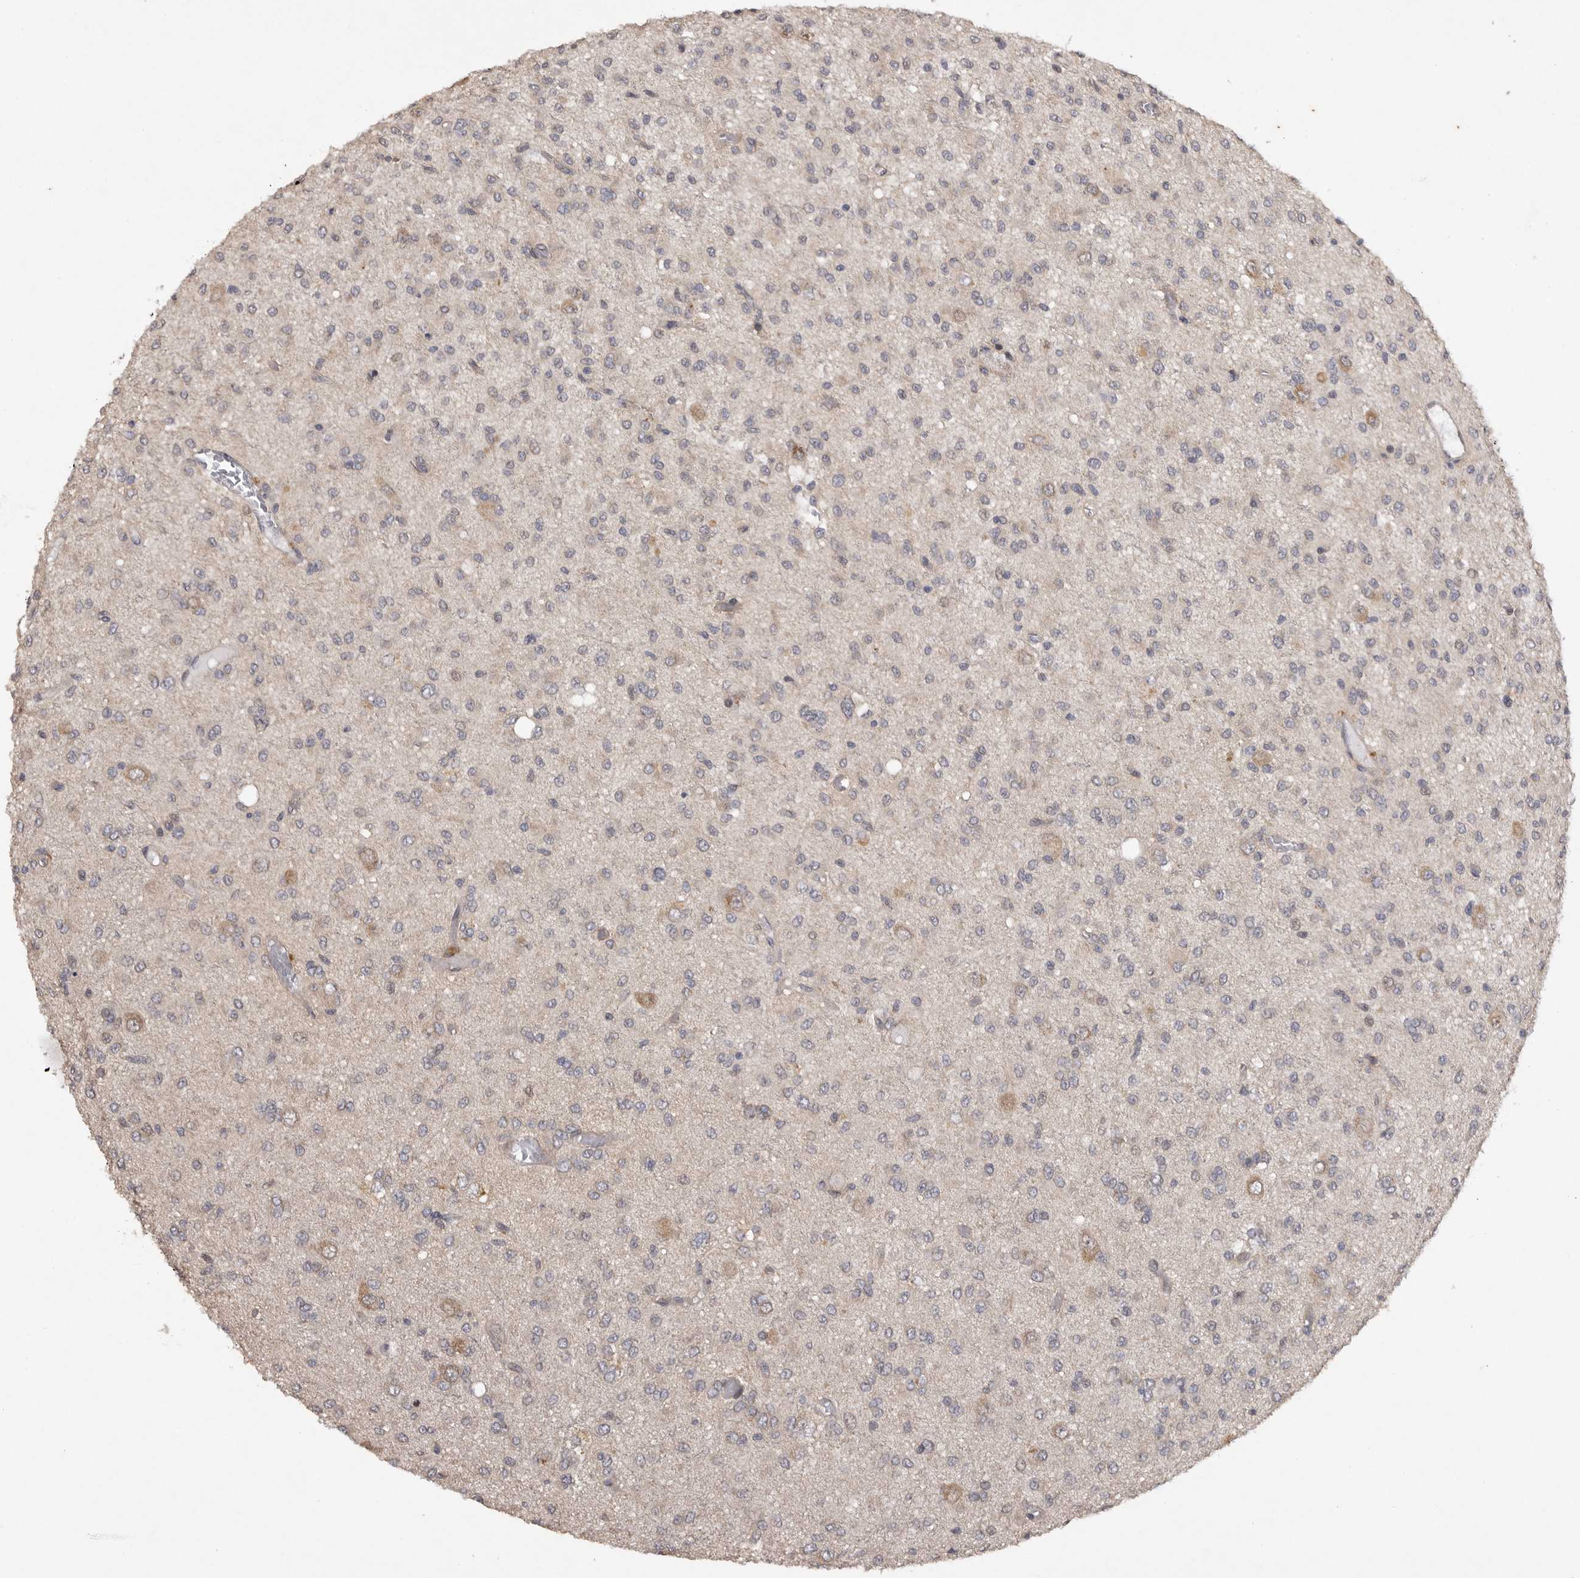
{"staining": {"intensity": "weak", "quantity": "<25%", "location": "cytoplasmic/membranous"}, "tissue": "glioma", "cell_type": "Tumor cells", "image_type": "cancer", "snomed": [{"axis": "morphology", "description": "Glioma, malignant, High grade"}, {"axis": "topography", "description": "Brain"}], "caption": "DAB immunohistochemical staining of glioma exhibits no significant staining in tumor cells.", "gene": "EDEM3", "patient": {"sex": "female", "age": 59}}